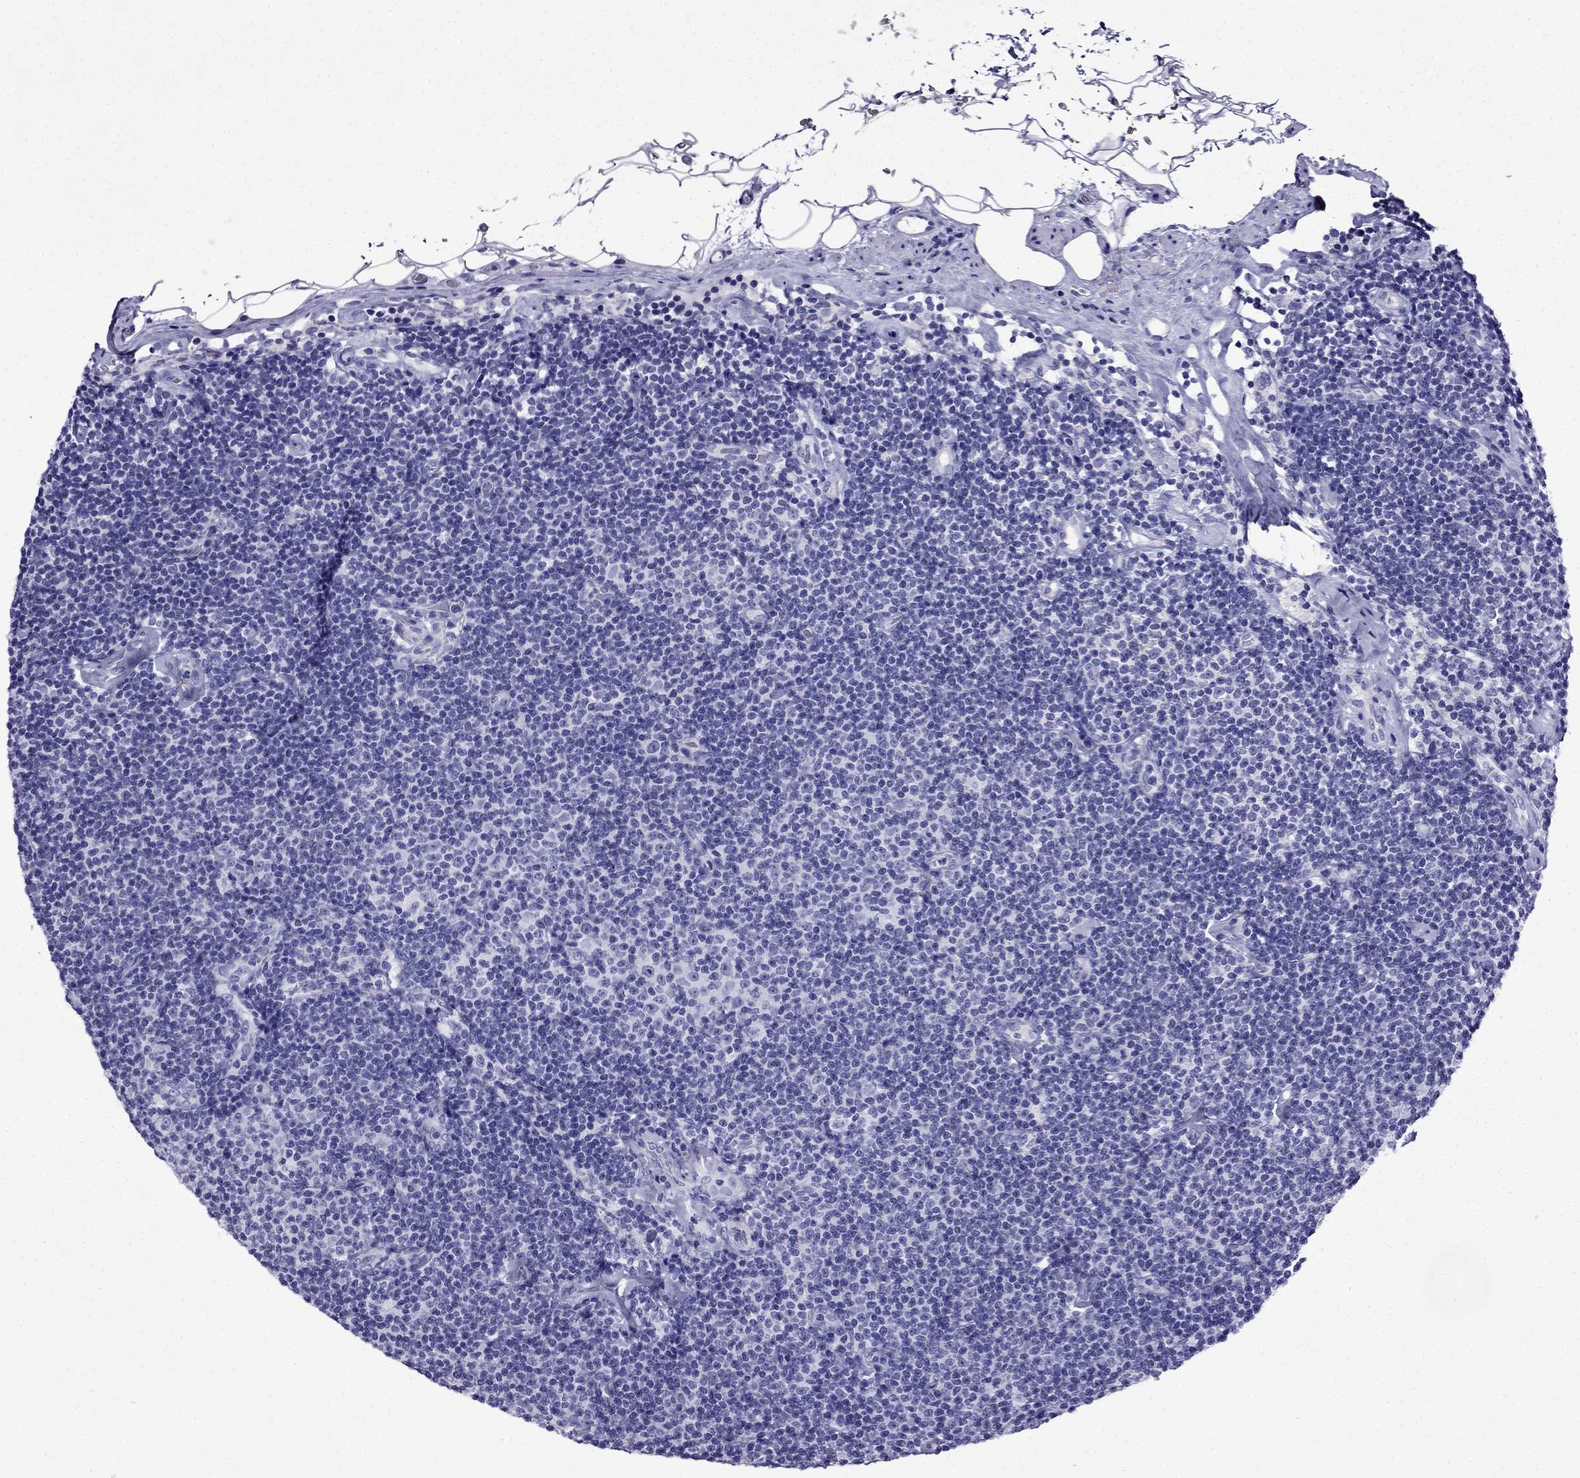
{"staining": {"intensity": "weak", "quantity": "<25%", "location": "cytoplasmic/membranous"}, "tissue": "lymphoma", "cell_type": "Tumor cells", "image_type": "cancer", "snomed": [{"axis": "morphology", "description": "Malignant lymphoma, non-Hodgkin's type, Low grade"}, {"axis": "topography", "description": "Lymph node"}], "caption": "There is no significant staining in tumor cells of lymphoma.", "gene": "ERC2", "patient": {"sex": "male", "age": 81}}